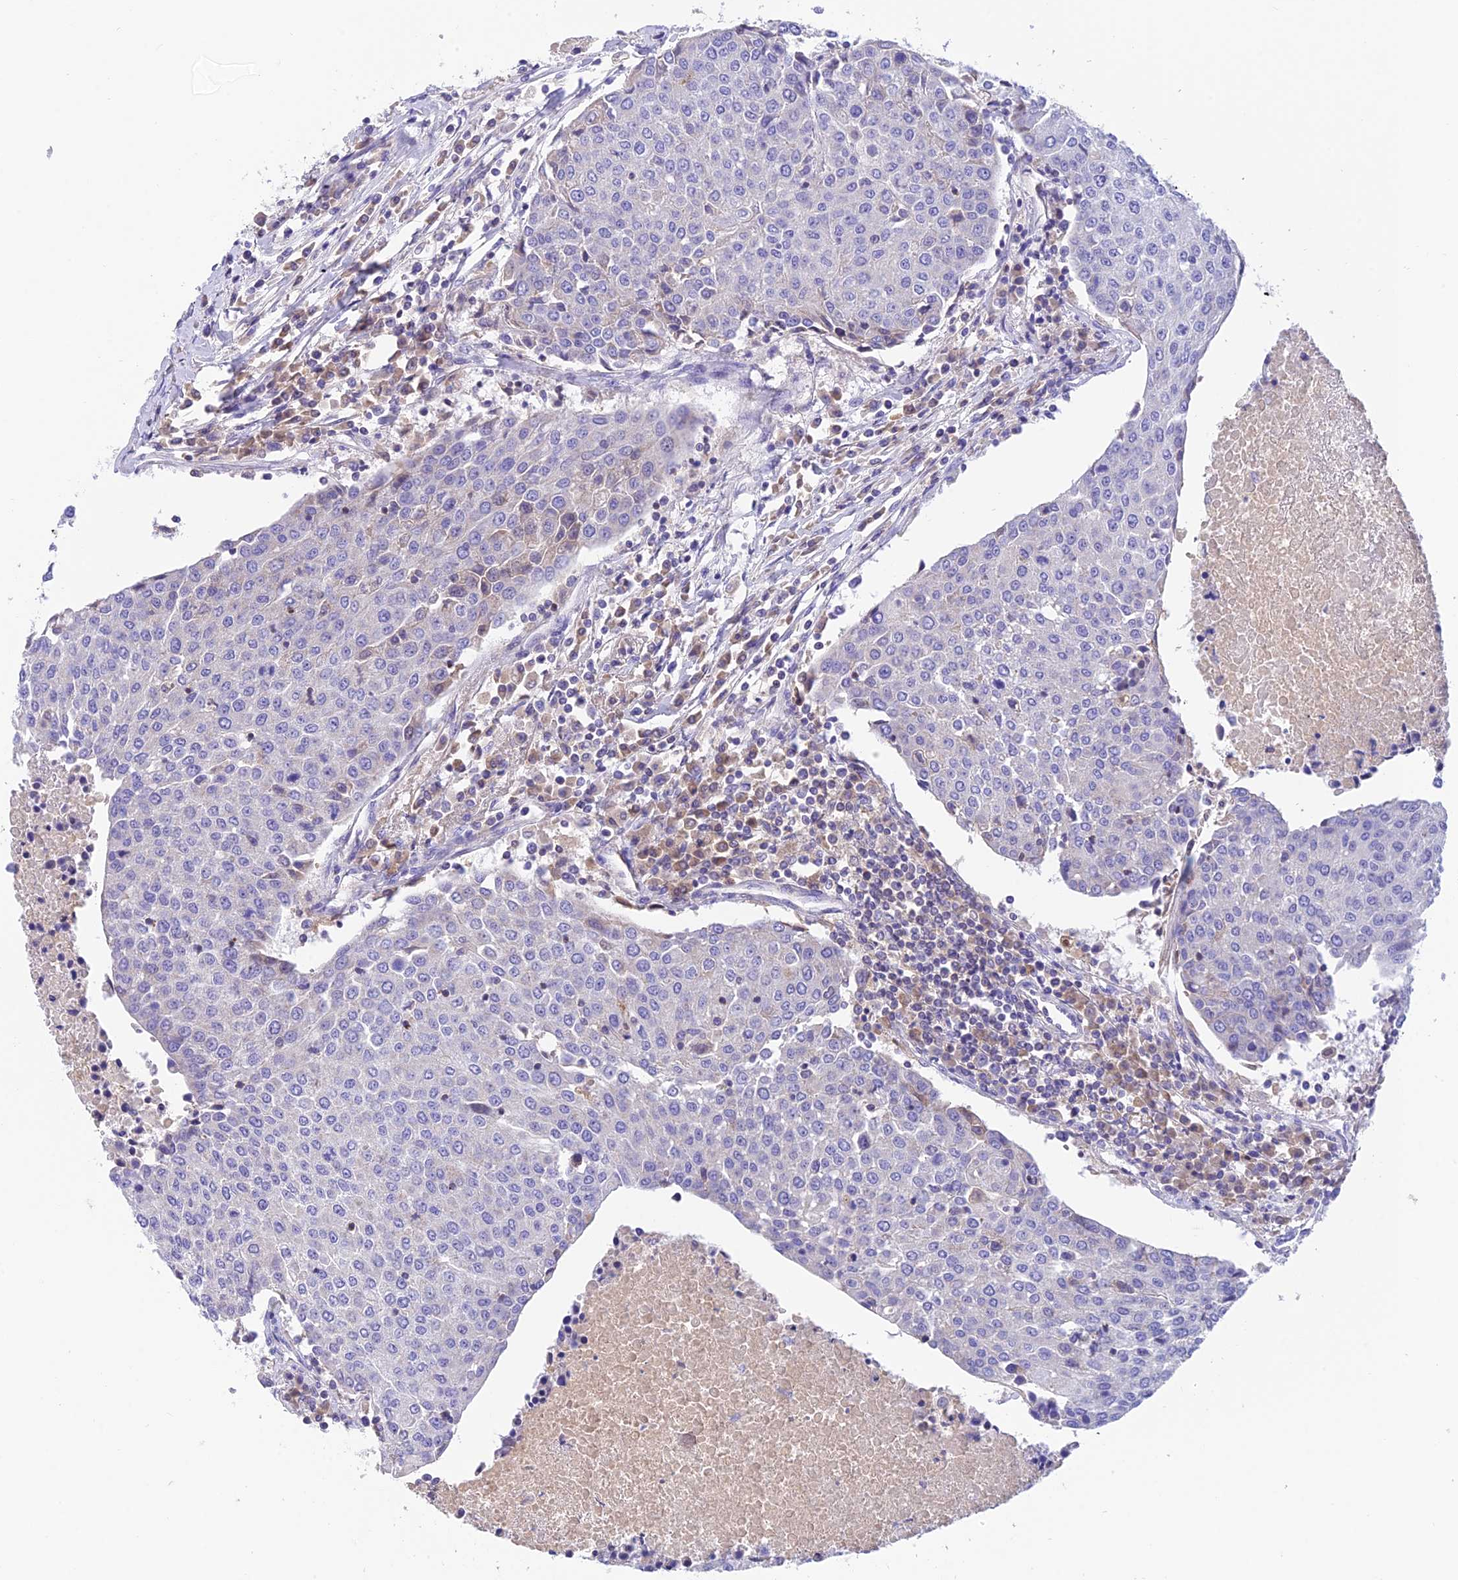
{"staining": {"intensity": "negative", "quantity": "none", "location": "none"}, "tissue": "urothelial cancer", "cell_type": "Tumor cells", "image_type": "cancer", "snomed": [{"axis": "morphology", "description": "Urothelial carcinoma, High grade"}, {"axis": "topography", "description": "Urinary bladder"}], "caption": "IHC of urothelial carcinoma (high-grade) shows no staining in tumor cells.", "gene": "LPXN", "patient": {"sex": "female", "age": 85}}